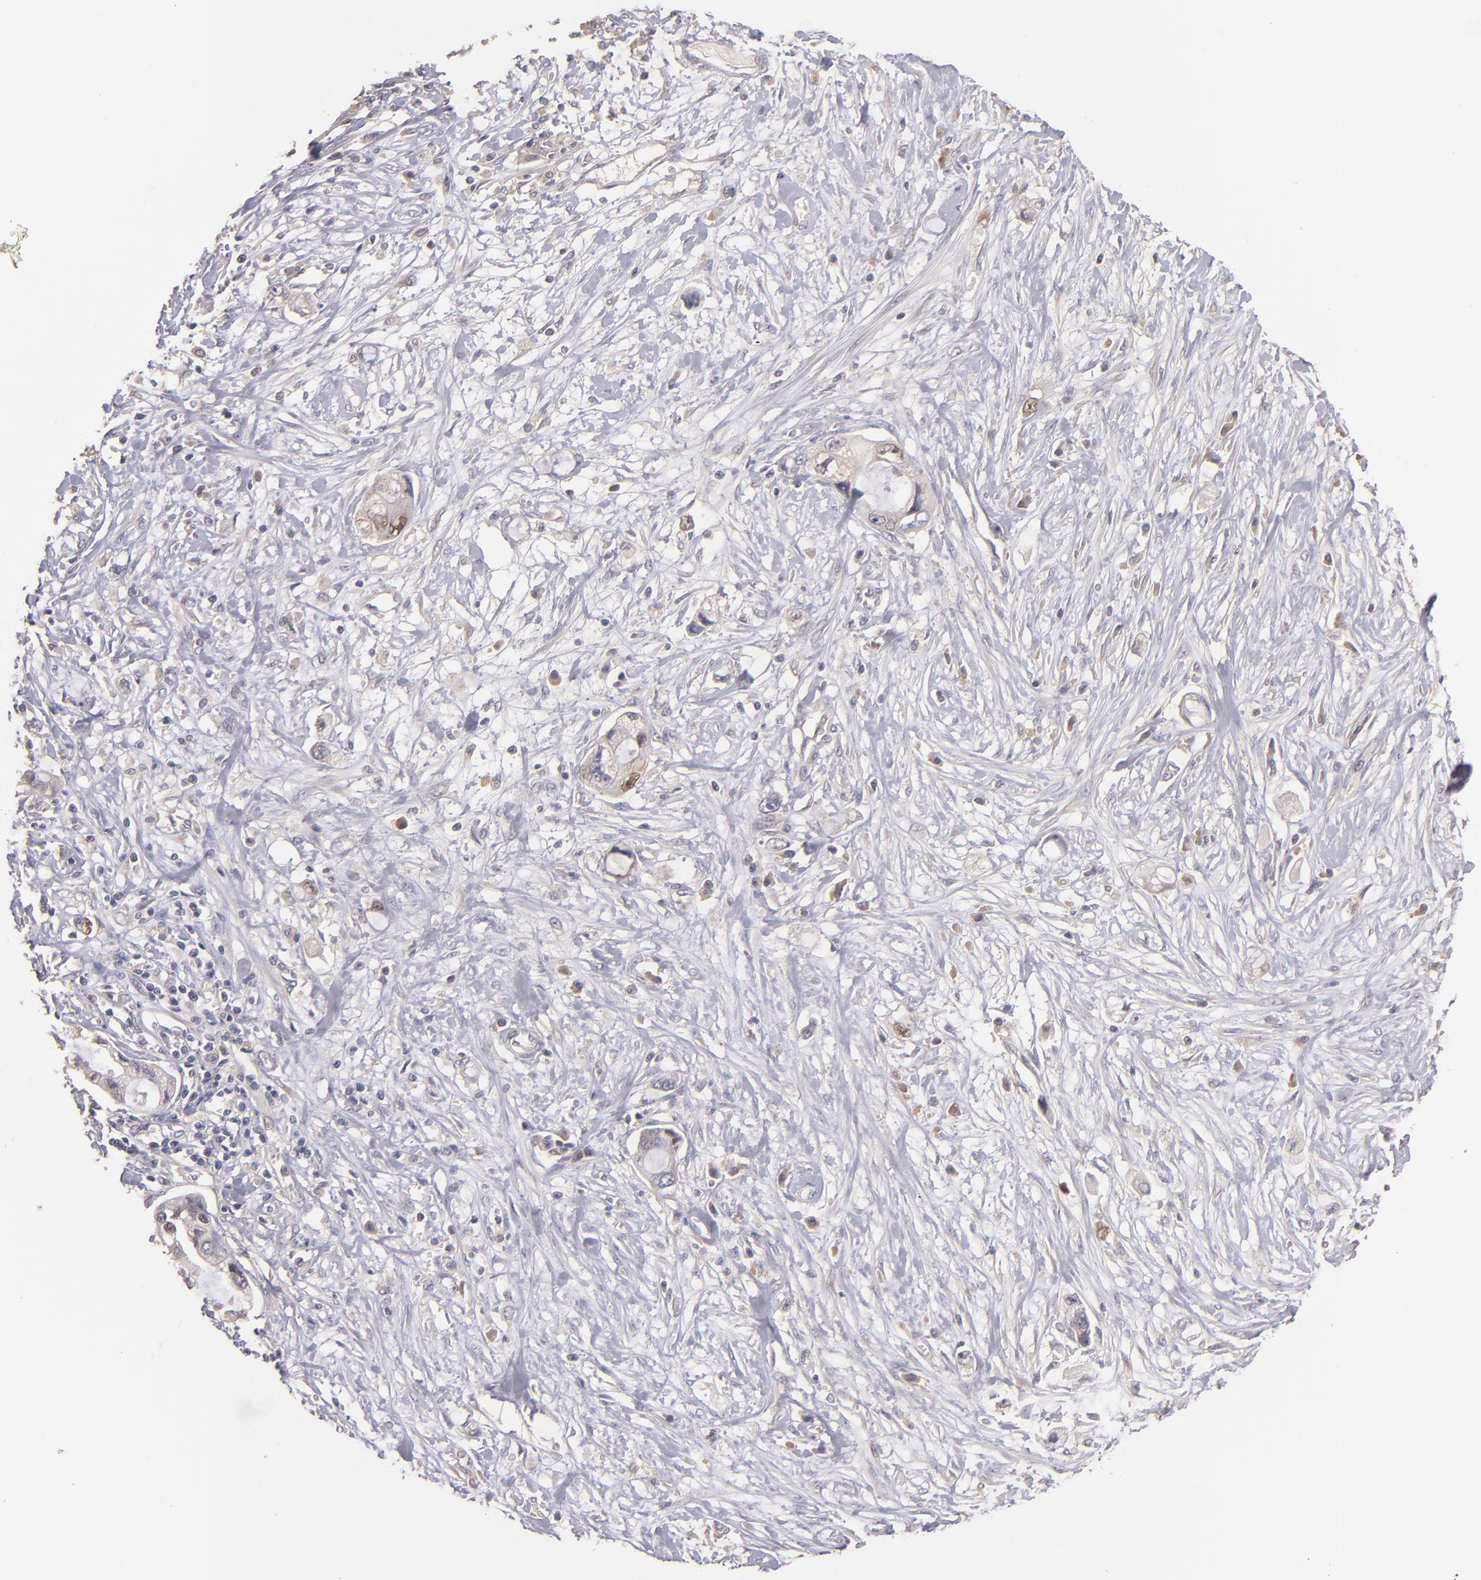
{"staining": {"intensity": "moderate", "quantity": "<25%", "location": "cytoplasmic/membranous,nuclear"}, "tissue": "pancreatic cancer", "cell_type": "Tumor cells", "image_type": "cancer", "snomed": [{"axis": "morphology", "description": "Adenocarcinoma, NOS"}, {"axis": "topography", "description": "Pancreas"}, {"axis": "topography", "description": "Stomach, upper"}], "caption": "Approximately <25% of tumor cells in adenocarcinoma (pancreatic) display moderate cytoplasmic/membranous and nuclear protein positivity as visualized by brown immunohistochemical staining.", "gene": "UPF3B", "patient": {"sex": "male", "age": 77}}